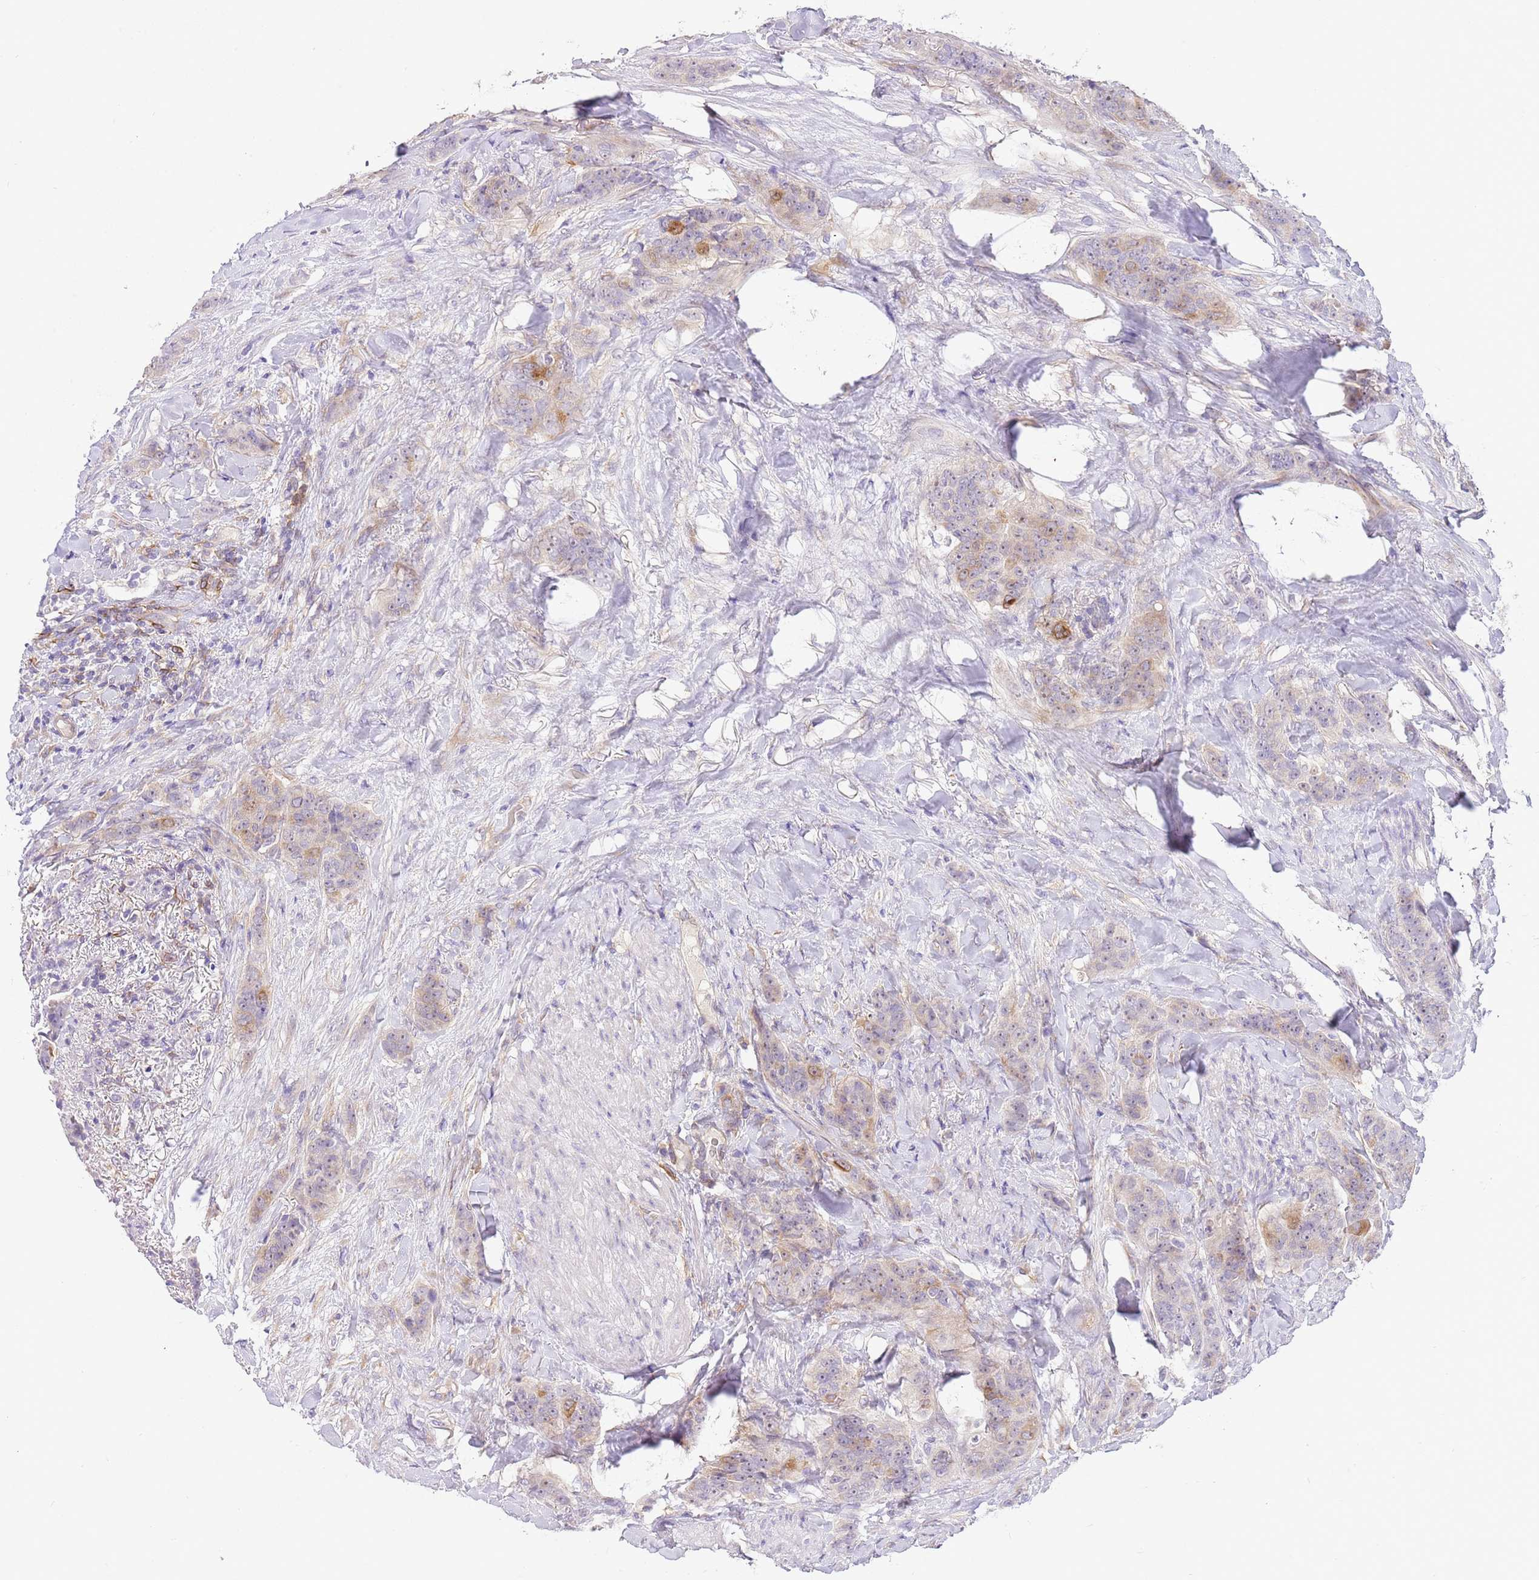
{"staining": {"intensity": "weak", "quantity": "<25%", "location": "cytoplasmic/membranous"}, "tissue": "breast cancer", "cell_type": "Tumor cells", "image_type": "cancer", "snomed": [{"axis": "morphology", "description": "Duct carcinoma"}, {"axis": "topography", "description": "Breast"}], "caption": "Tumor cells show no significant protein expression in intraductal carcinoma (breast). (DAB (3,3'-diaminobenzidine) immunohistochemistry visualized using brightfield microscopy, high magnification).", "gene": "RFK", "patient": {"sex": "female", "age": 40}}